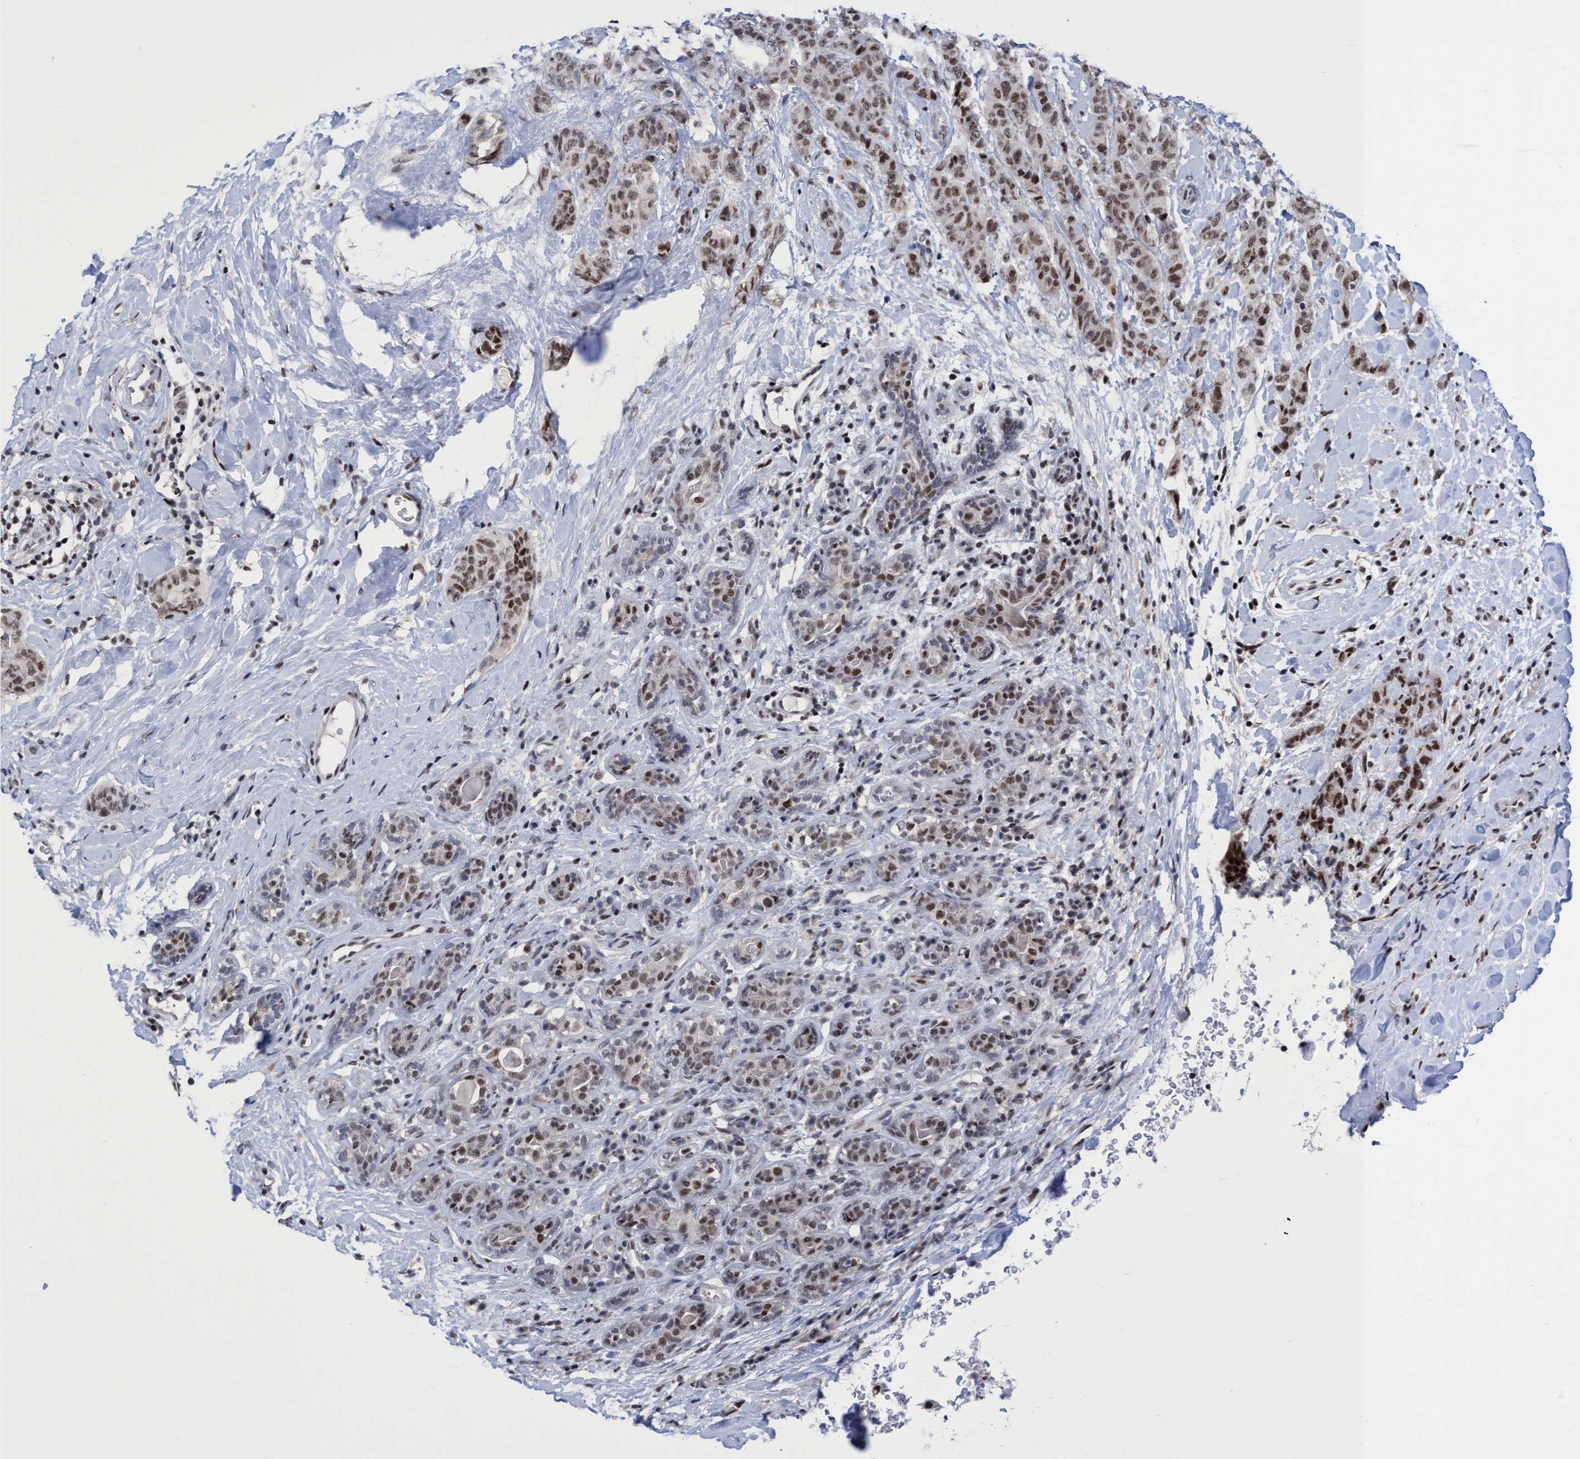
{"staining": {"intensity": "moderate", "quantity": ">75%", "location": "nuclear"}, "tissue": "breast cancer", "cell_type": "Tumor cells", "image_type": "cancer", "snomed": [{"axis": "morphology", "description": "Normal tissue, NOS"}, {"axis": "morphology", "description": "Duct carcinoma"}, {"axis": "topography", "description": "Breast"}], "caption": "Breast cancer tissue shows moderate nuclear expression in about >75% of tumor cells, visualized by immunohistochemistry.", "gene": "C9orf78", "patient": {"sex": "female", "age": 40}}